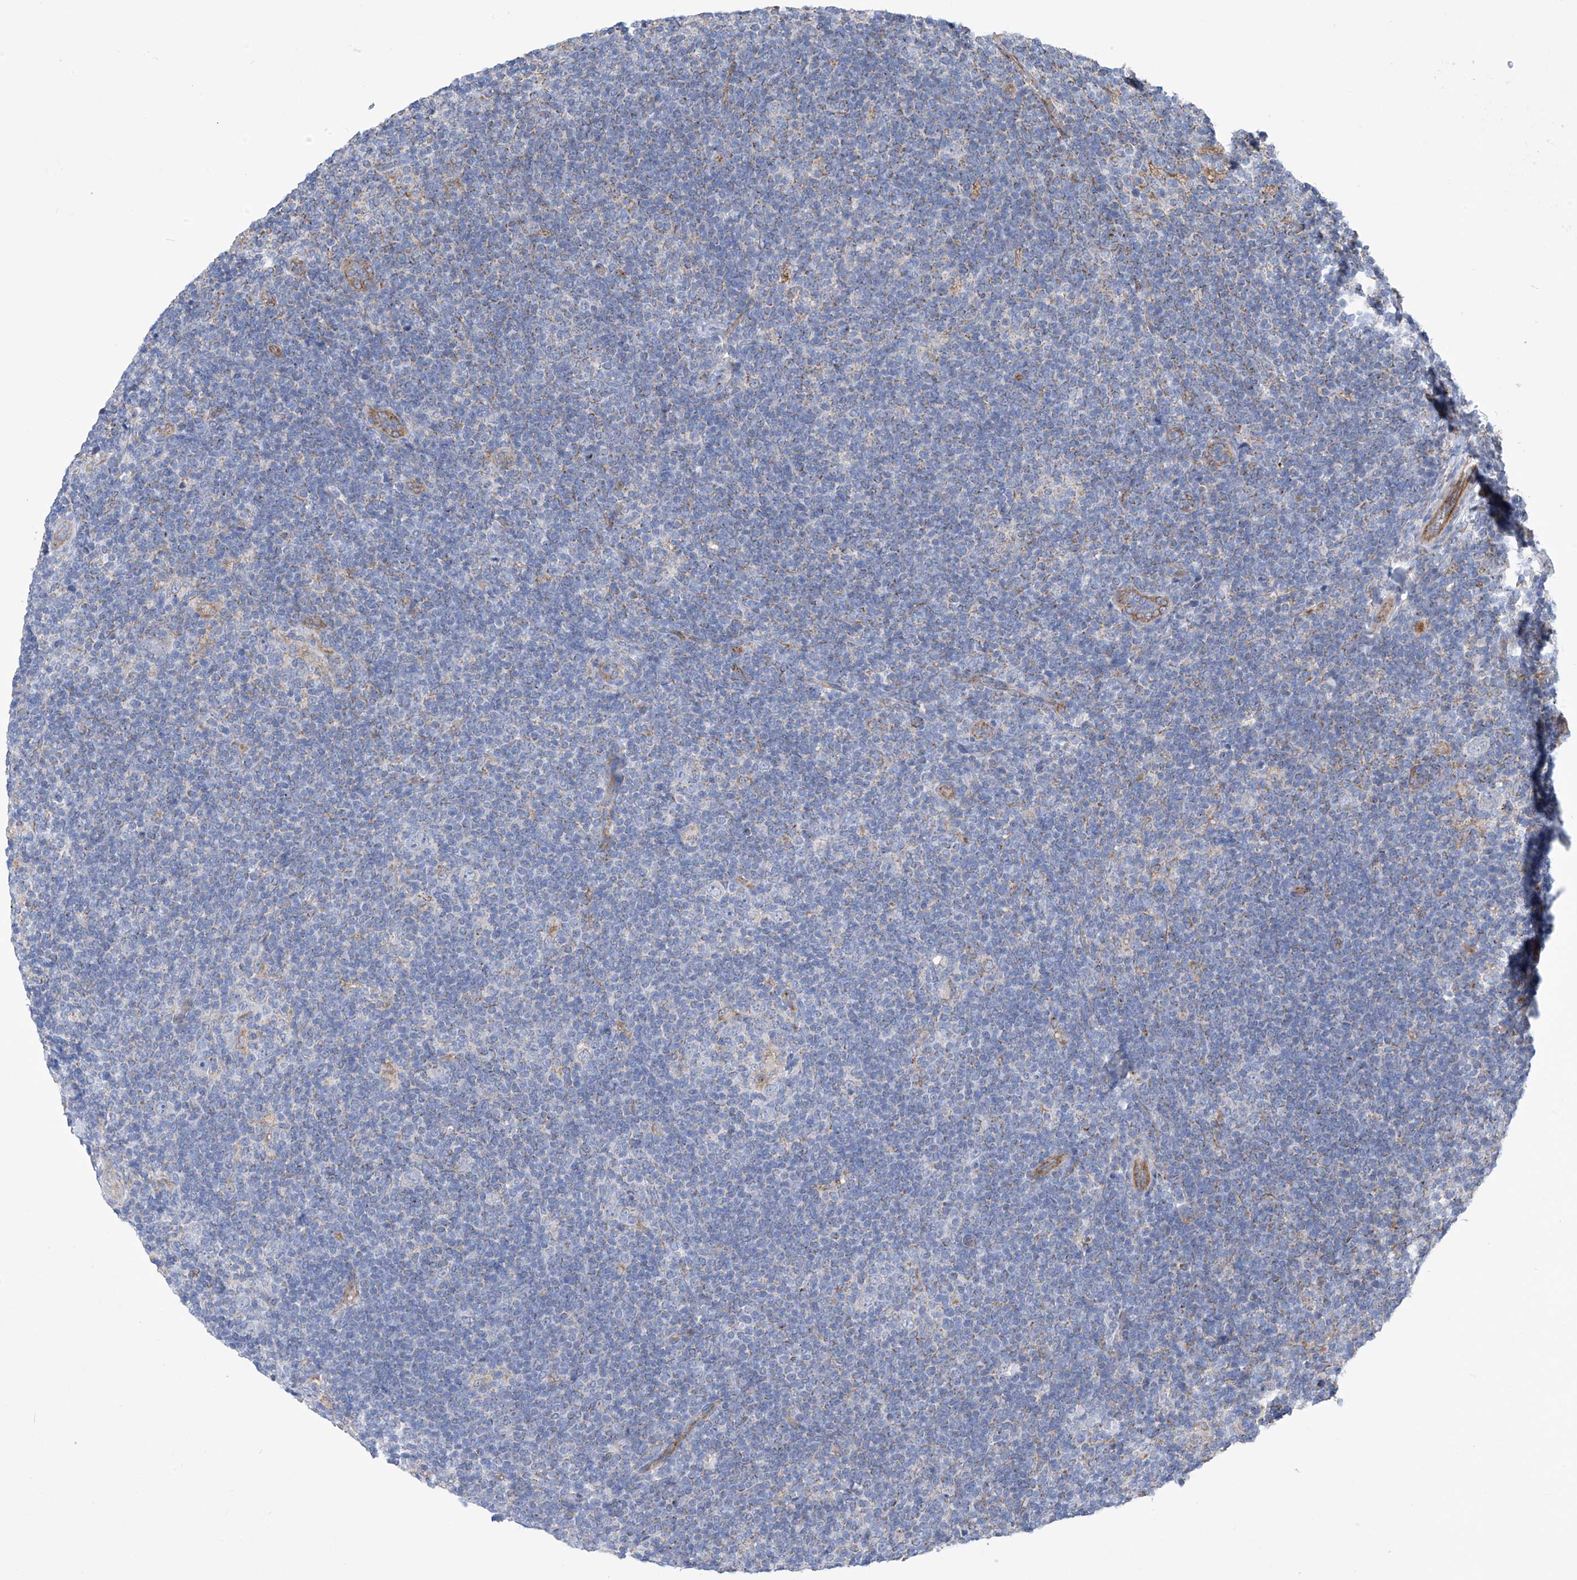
{"staining": {"intensity": "negative", "quantity": "none", "location": "none"}, "tissue": "lymphoma", "cell_type": "Tumor cells", "image_type": "cancer", "snomed": [{"axis": "morphology", "description": "Hodgkin's disease, NOS"}, {"axis": "topography", "description": "Lymph node"}], "caption": "IHC of Hodgkin's disease displays no positivity in tumor cells.", "gene": "EIF5B", "patient": {"sex": "female", "age": 57}}